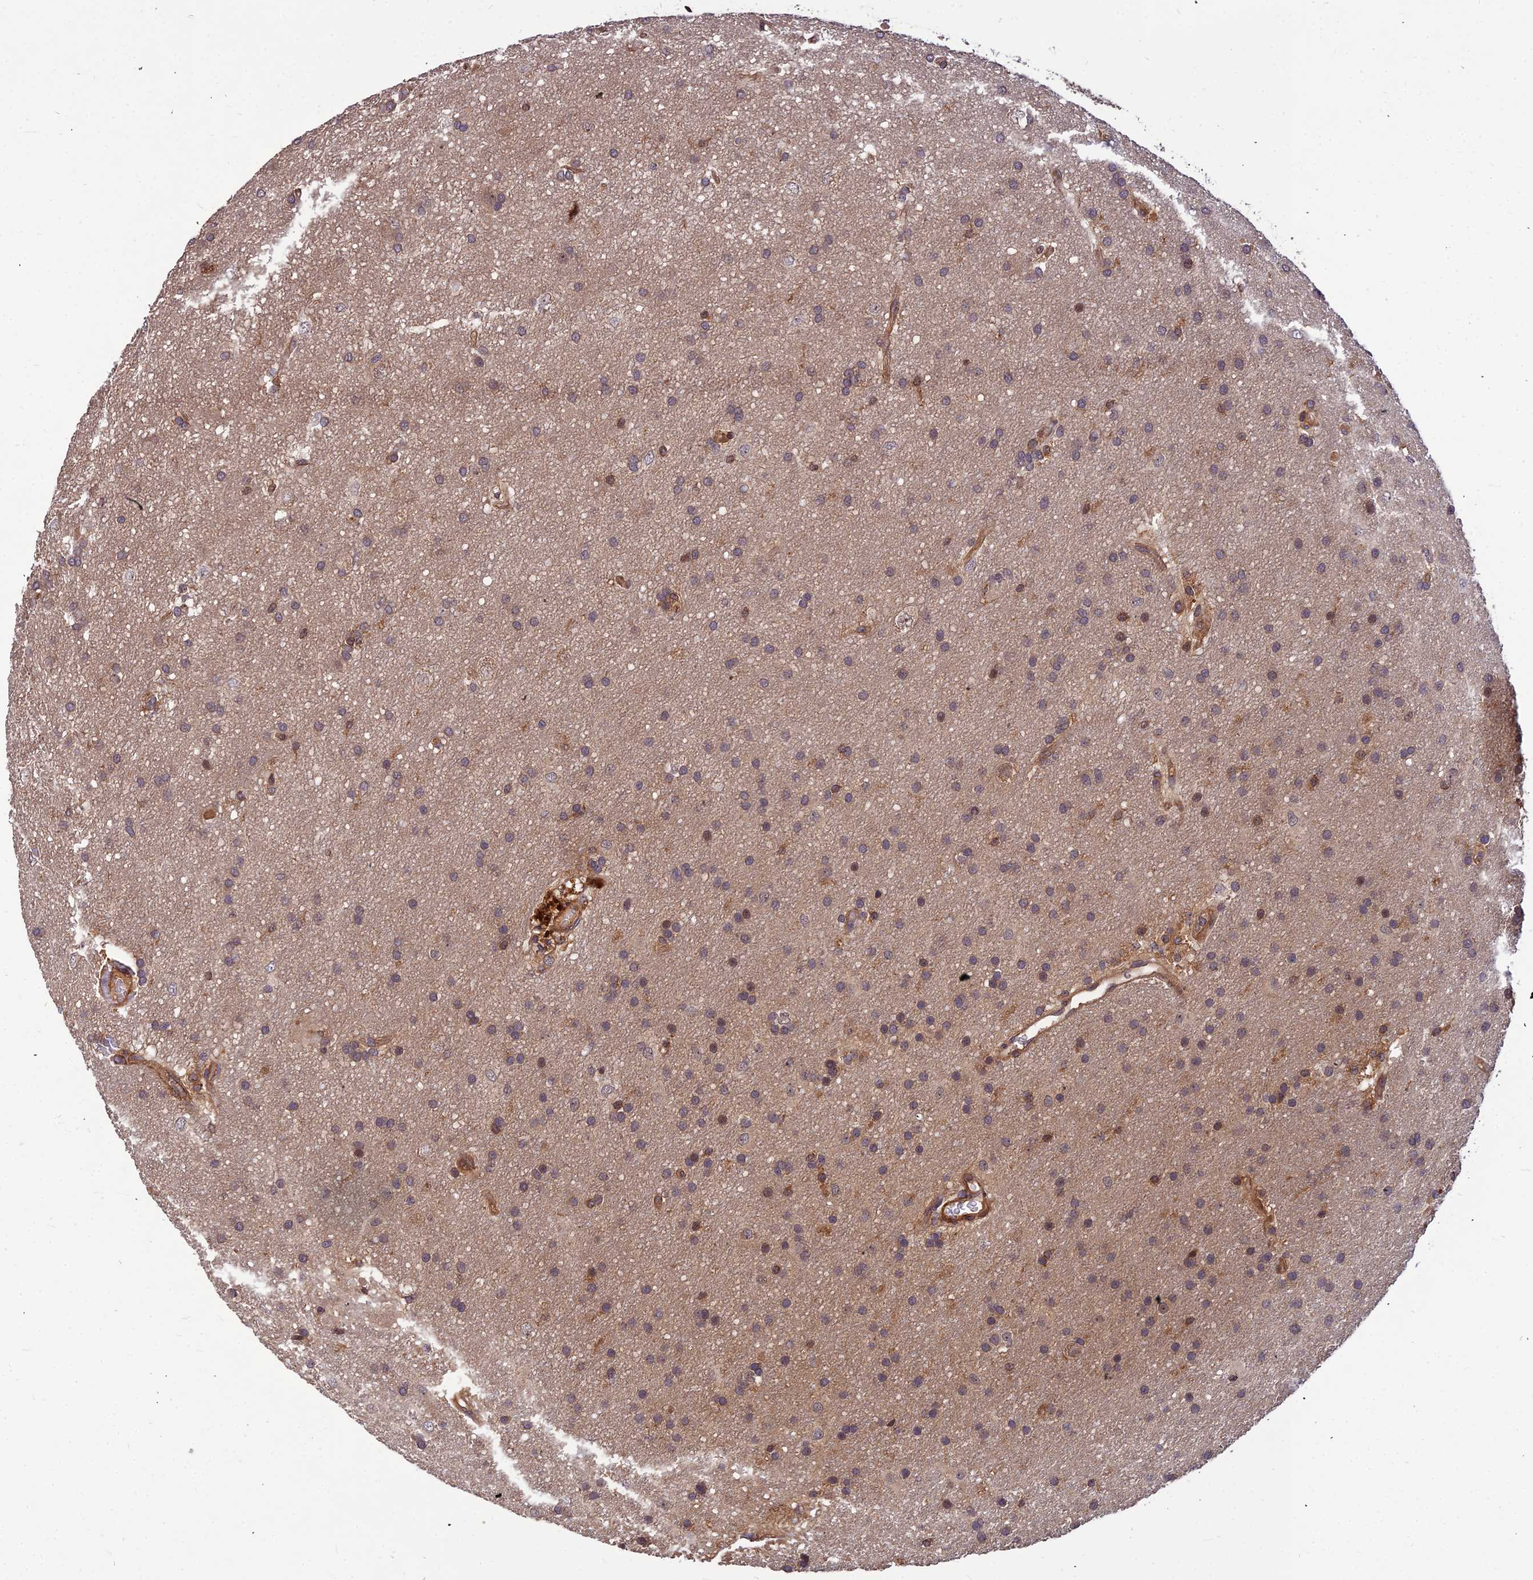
{"staining": {"intensity": "weak", "quantity": ">75%", "location": "cytoplasmic/membranous"}, "tissue": "glioma", "cell_type": "Tumor cells", "image_type": "cancer", "snomed": [{"axis": "morphology", "description": "Glioma, malignant, Low grade"}, {"axis": "topography", "description": "Brain"}], "caption": "Immunohistochemistry (IHC) of glioma shows low levels of weak cytoplasmic/membranous expression in approximately >75% of tumor cells.", "gene": "ZNF467", "patient": {"sex": "male", "age": 66}}